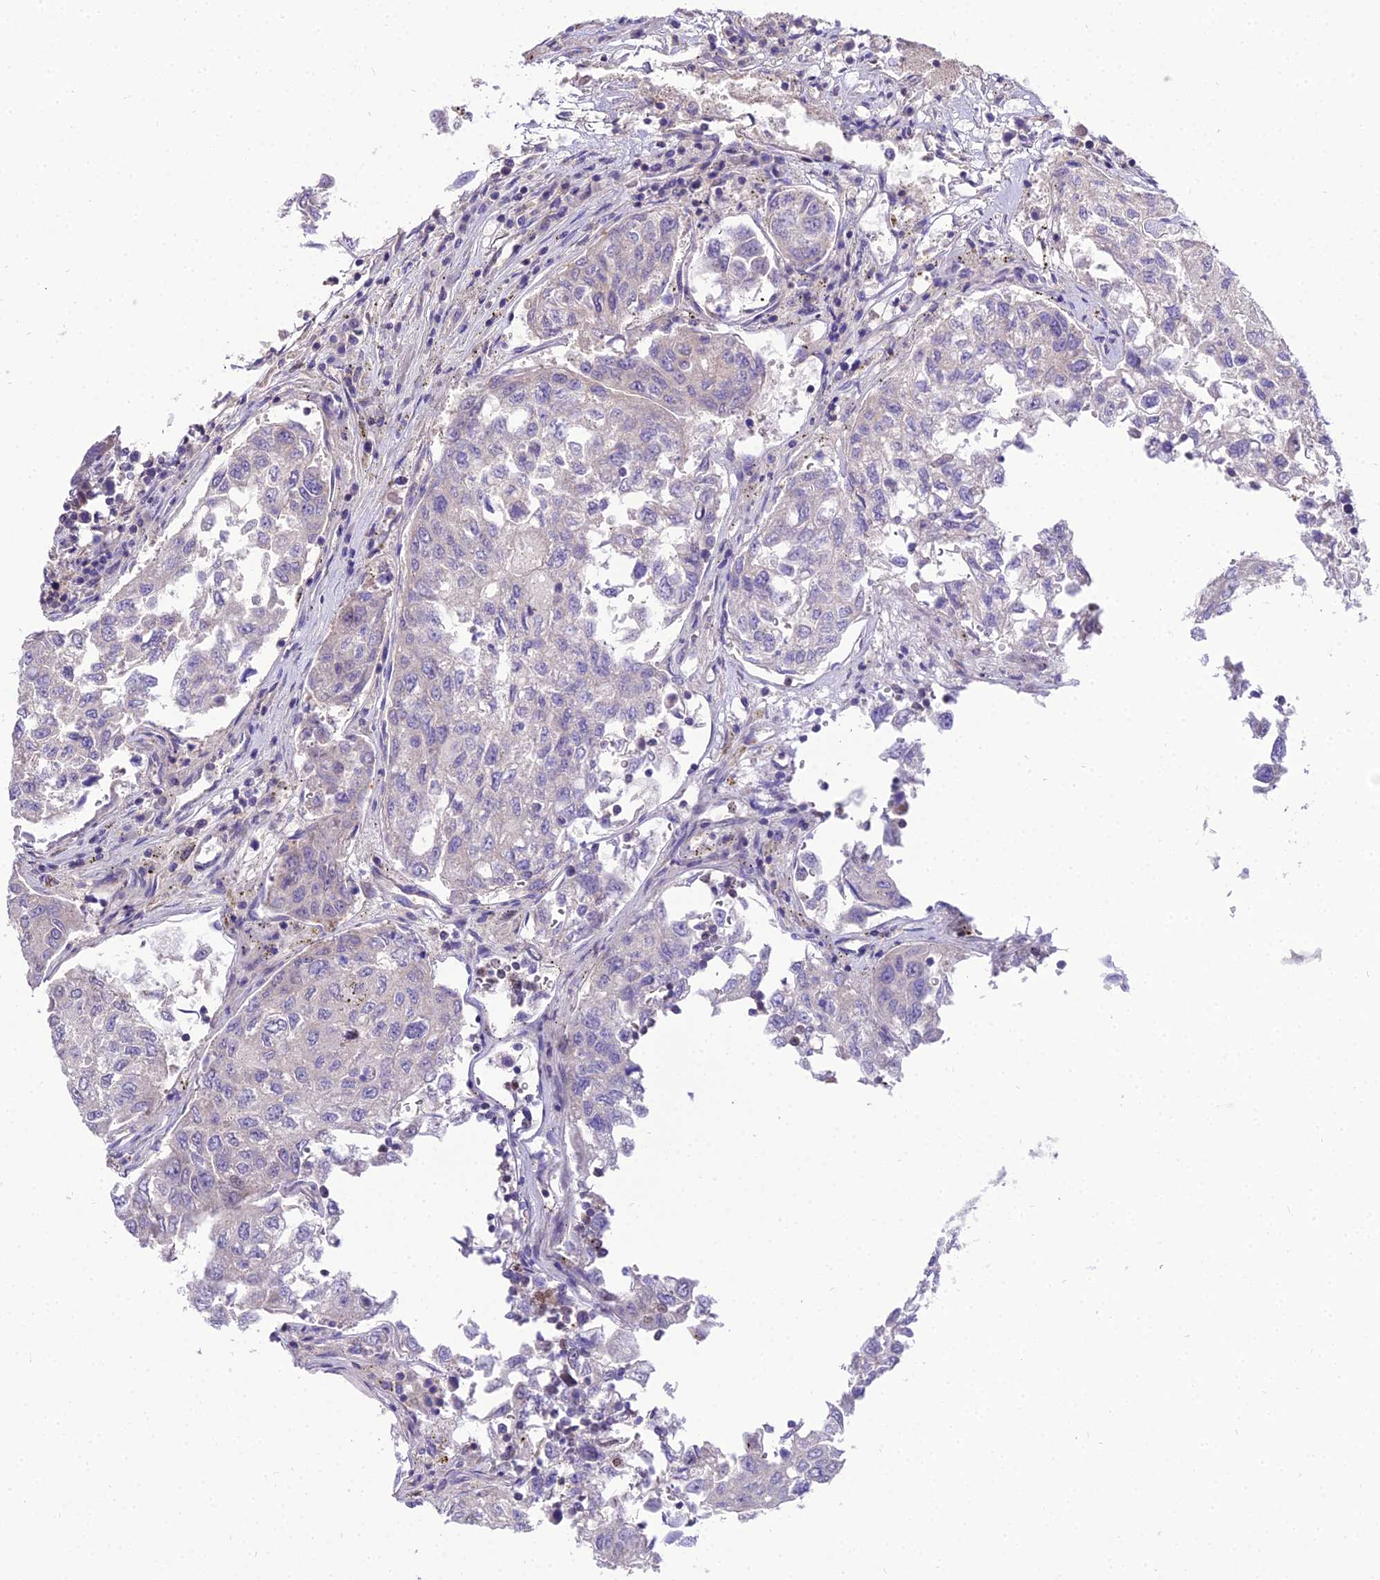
{"staining": {"intensity": "negative", "quantity": "none", "location": "none"}, "tissue": "urothelial cancer", "cell_type": "Tumor cells", "image_type": "cancer", "snomed": [{"axis": "morphology", "description": "Urothelial carcinoma, High grade"}, {"axis": "topography", "description": "Lymph node"}, {"axis": "topography", "description": "Urinary bladder"}], "caption": "High magnification brightfield microscopy of urothelial cancer stained with DAB (3,3'-diaminobenzidine) (brown) and counterstained with hematoxylin (blue): tumor cells show no significant positivity.", "gene": "SHQ1", "patient": {"sex": "male", "age": 51}}